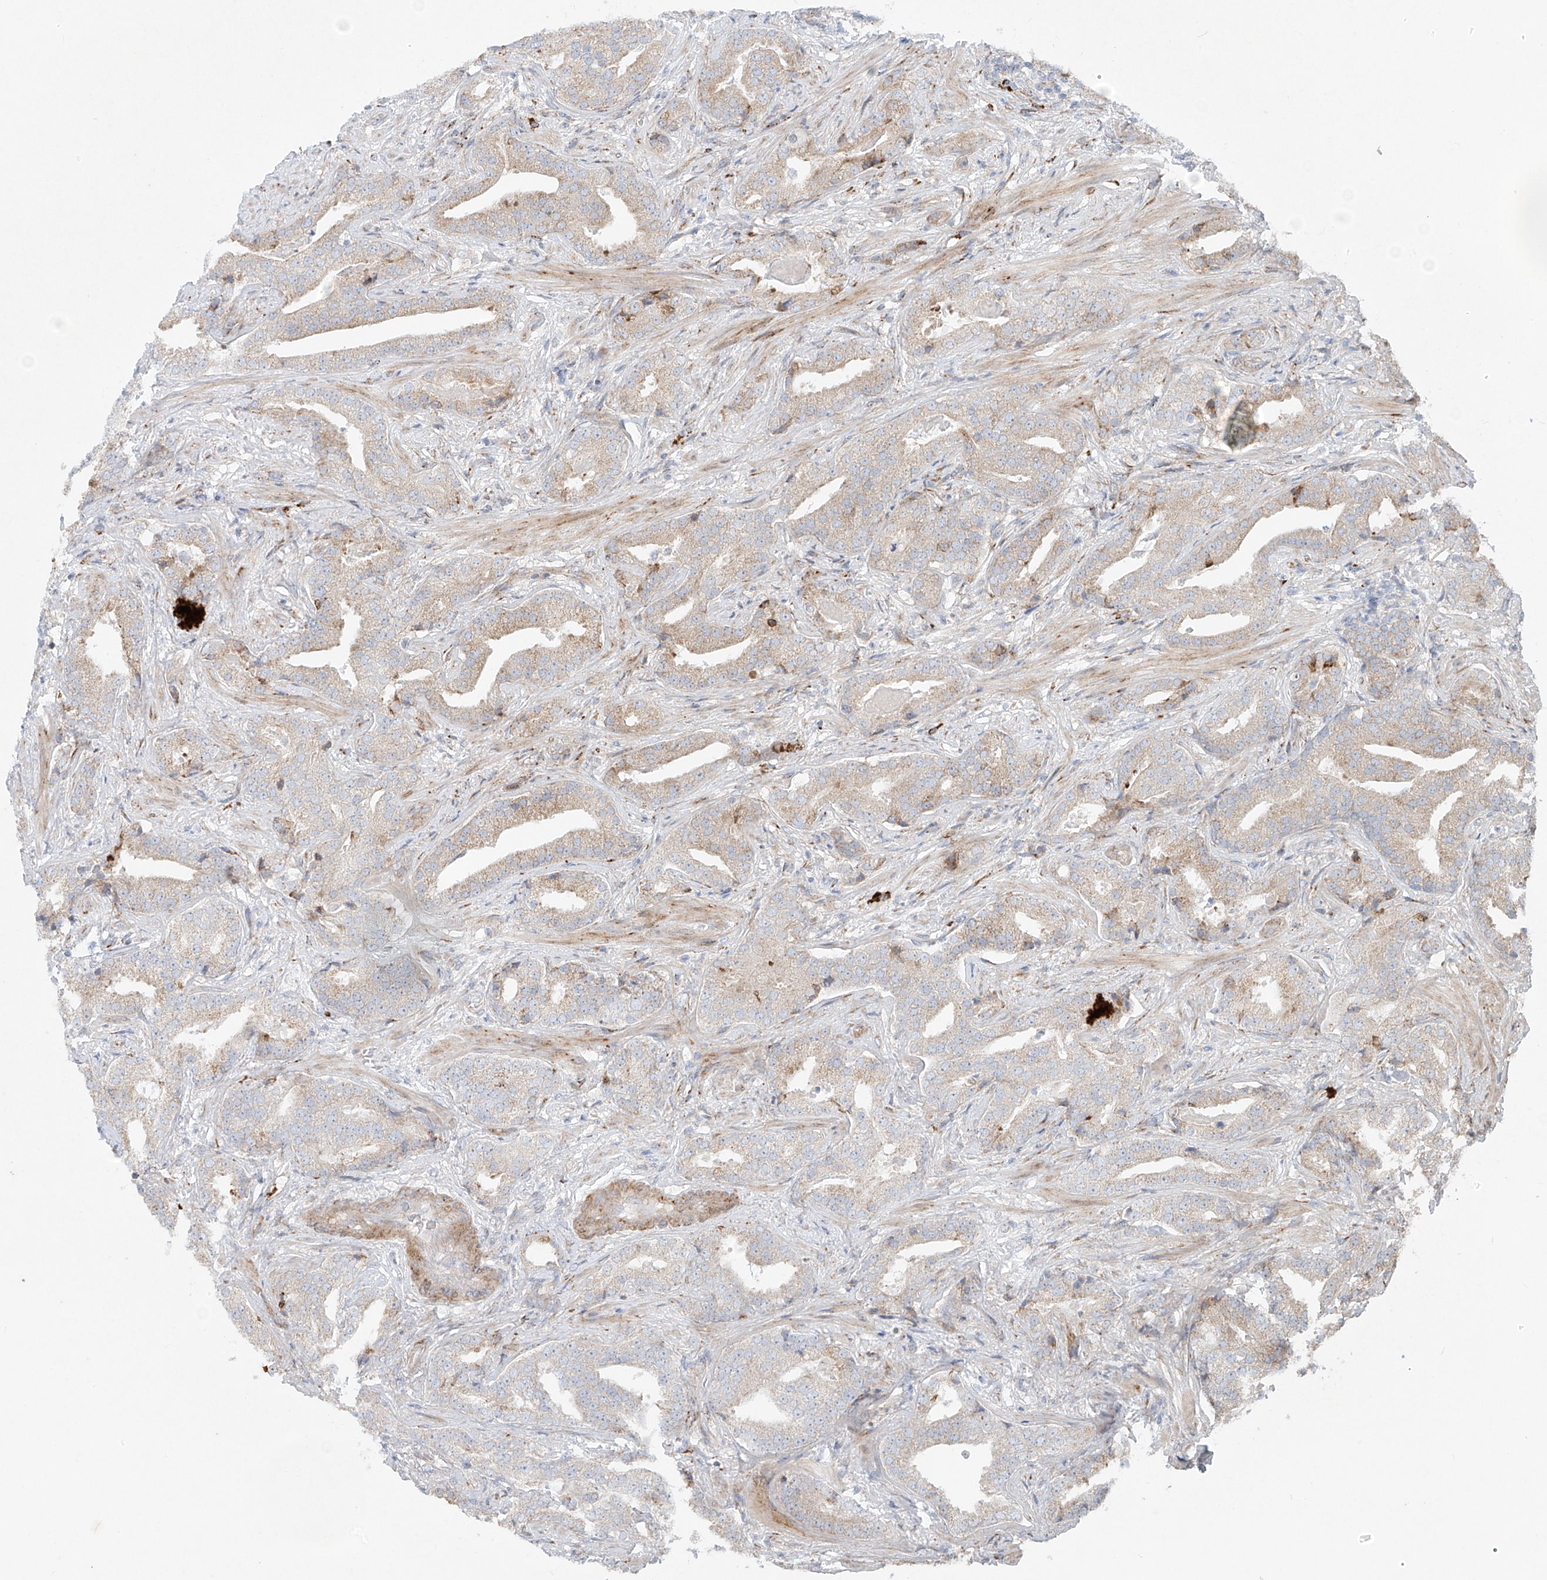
{"staining": {"intensity": "weak", "quantity": "<25%", "location": "cytoplasmic/membranous"}, "tissue": "prostate cancer", "cell_type": "Tumor cells", "image_type": "cancer", "snomed": [{"axis": "morphology", "description": "Adenocarcinoma, Low grade"}, {"axis": "topography", "description": "Prostate"}], "caption": "There is no significant expression in tumor cells of prostate cancer (adenocarcinoma (low-grade)).", "gene": "EIPR1", "patient": {"sex": "male", "age": 67}}